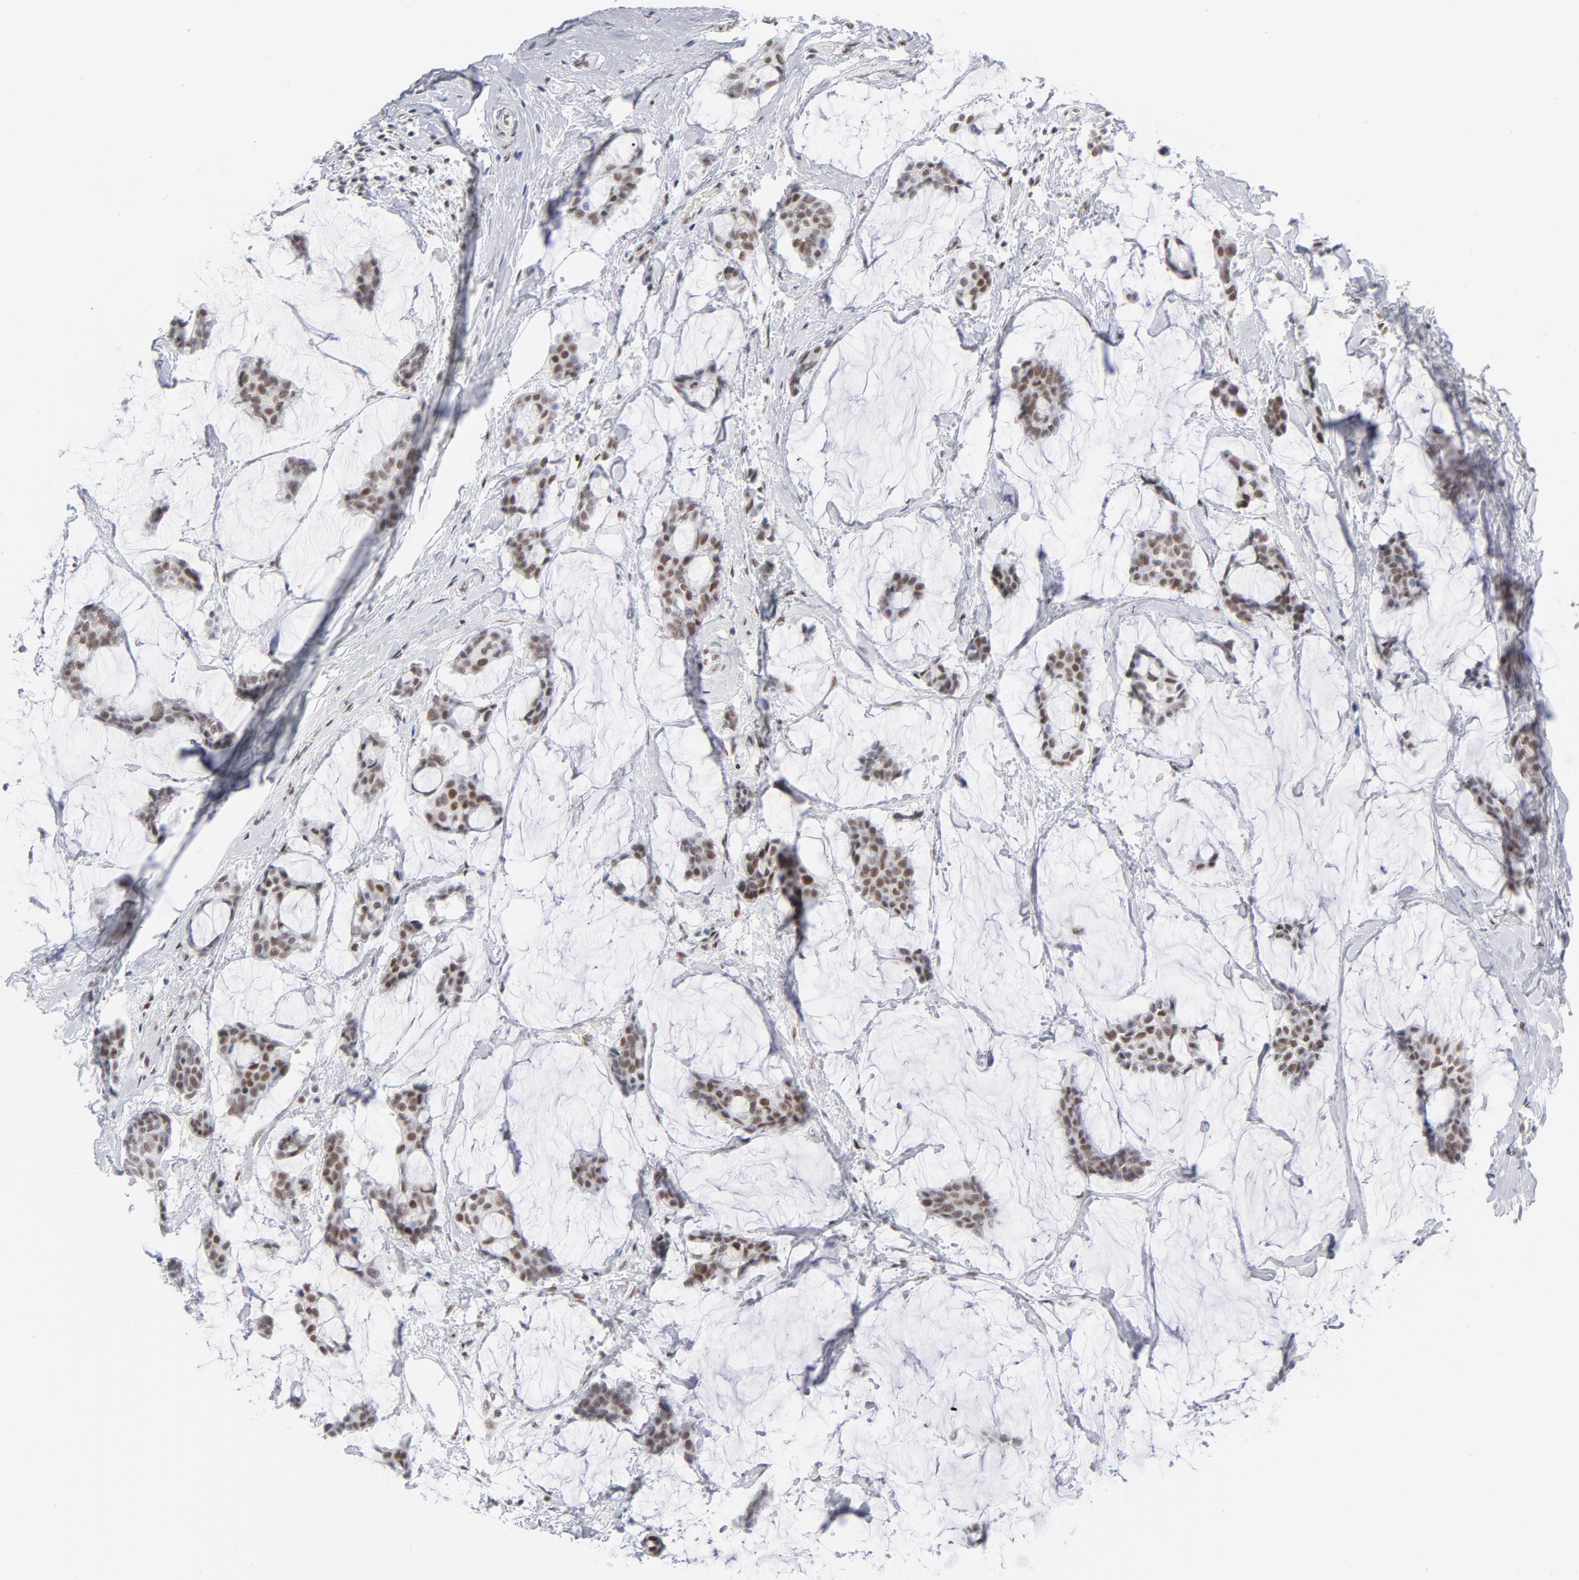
{"staining": {"intensity": "moderate", "quantity": ">75%", "location": "nuclear"}, "tissue": "breast cancer", "cell_type": "Tumor cells", "image_type": "cancer", "snomed": [{"axis": "morphology", "description": "Duct carcinoma"}, {"axis": "topography", "description": "Breast"}], "caption": "Tumor cells reveal moderate nuclear staining in approximately >75% of cells in breast cancer (invasive ductal carcinoma). (DAB (3,3'-diaminobenzidine) IHC, brown staining for protein, blue staining for nuclei).", "gene": "ATF2", "patient": {"sex": "female", "age": 93}}